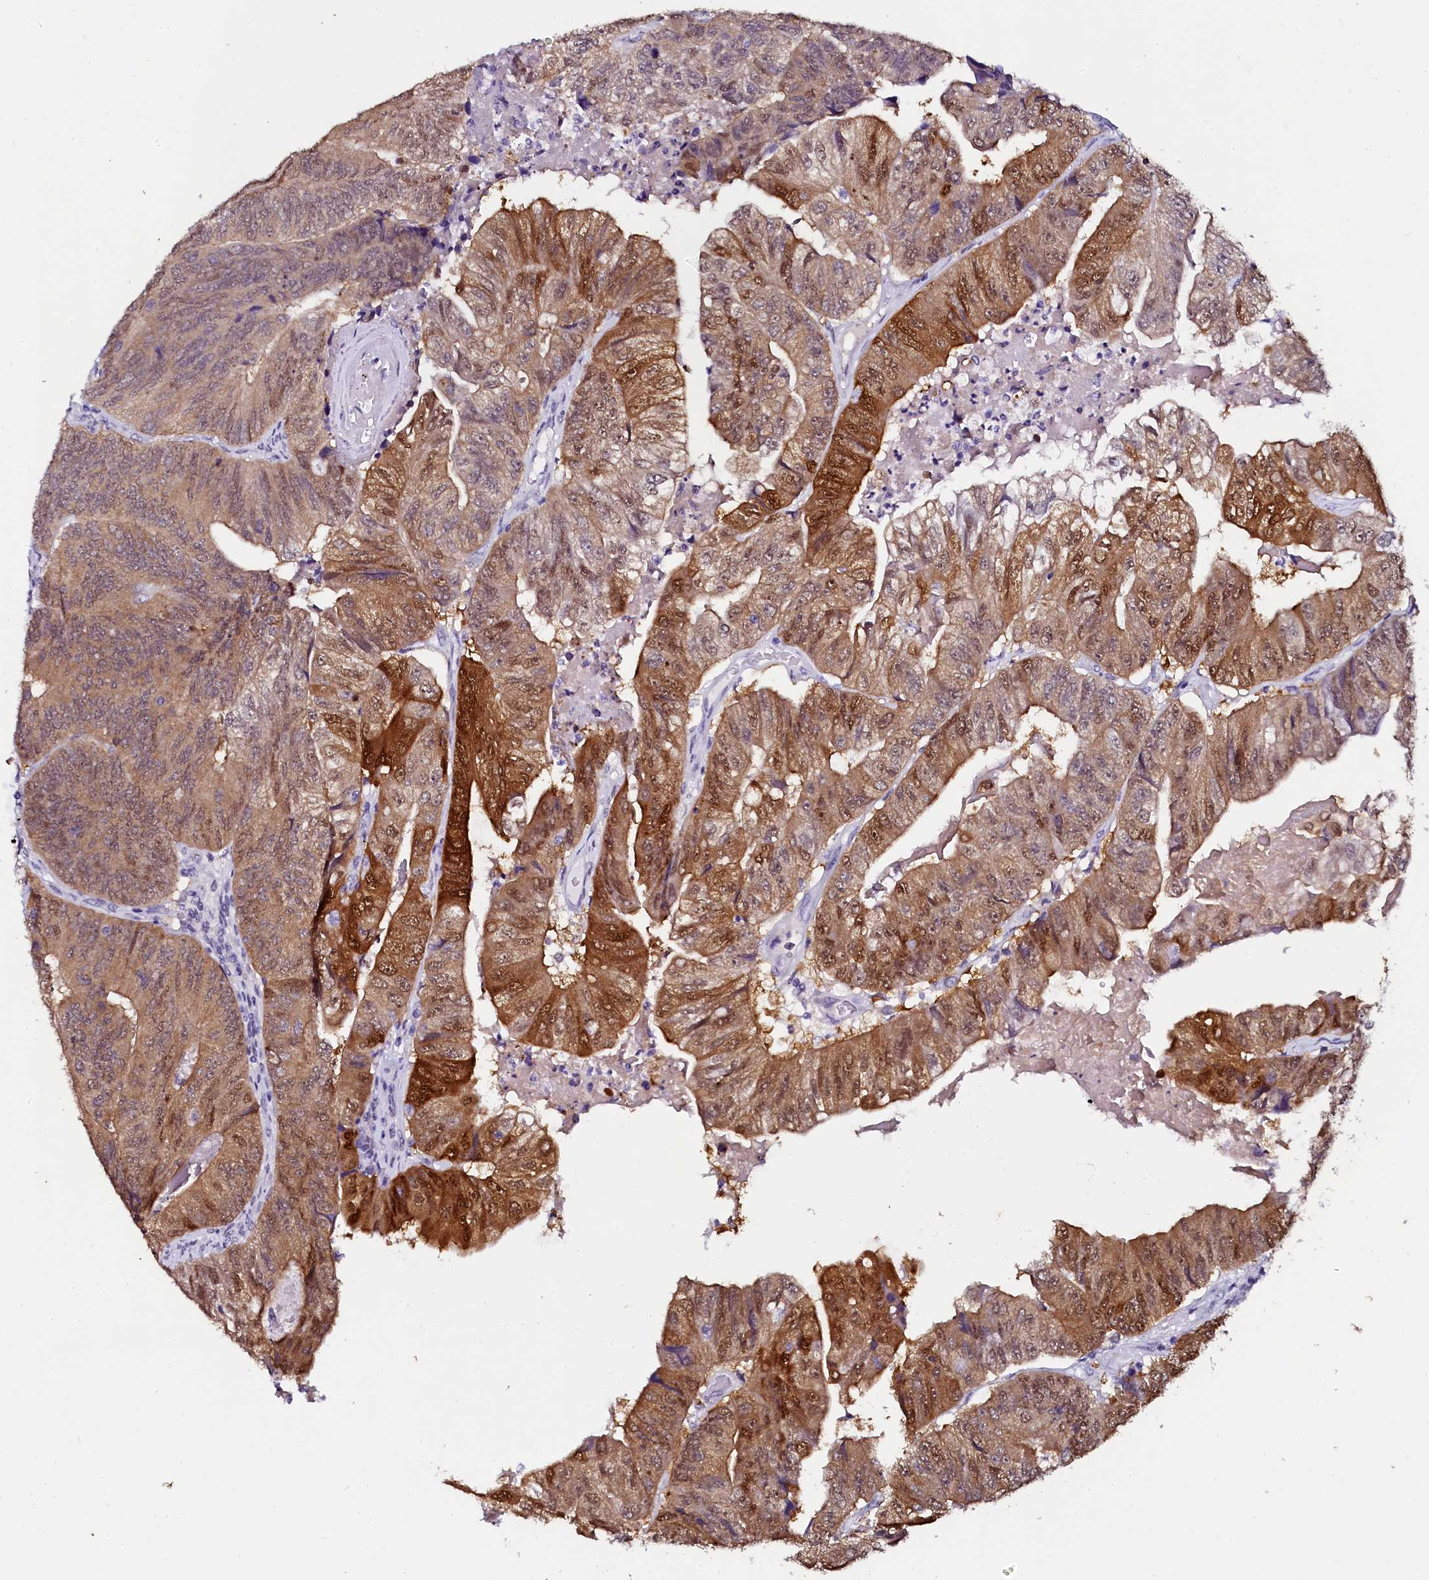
{"staining": {"intensity": "moderate", "quantity": ">75%", "location": "cytoplasmic/membranous,nuclear"}, "tissue": "colorectal cancer", "cell_type": "Tumor cells", "image_type": "cancer", "snomed": [{"axis": "morphology", "description": "Adenocarcinoma, NOS"}, {"axis": "topography", "description": "Colon"}], "caption": "High-power microscopy captured an immunohistochemistry (IHC) image of colorectal cancer, revealing moderate cytoplasmic/membranous and nuclear positivity in approximately >75% of tumor cells. (DAB IHC with brightfield microscopy, high magnification).", "gene": "SORD", "patient": {"sex": "female", "age": 67}}